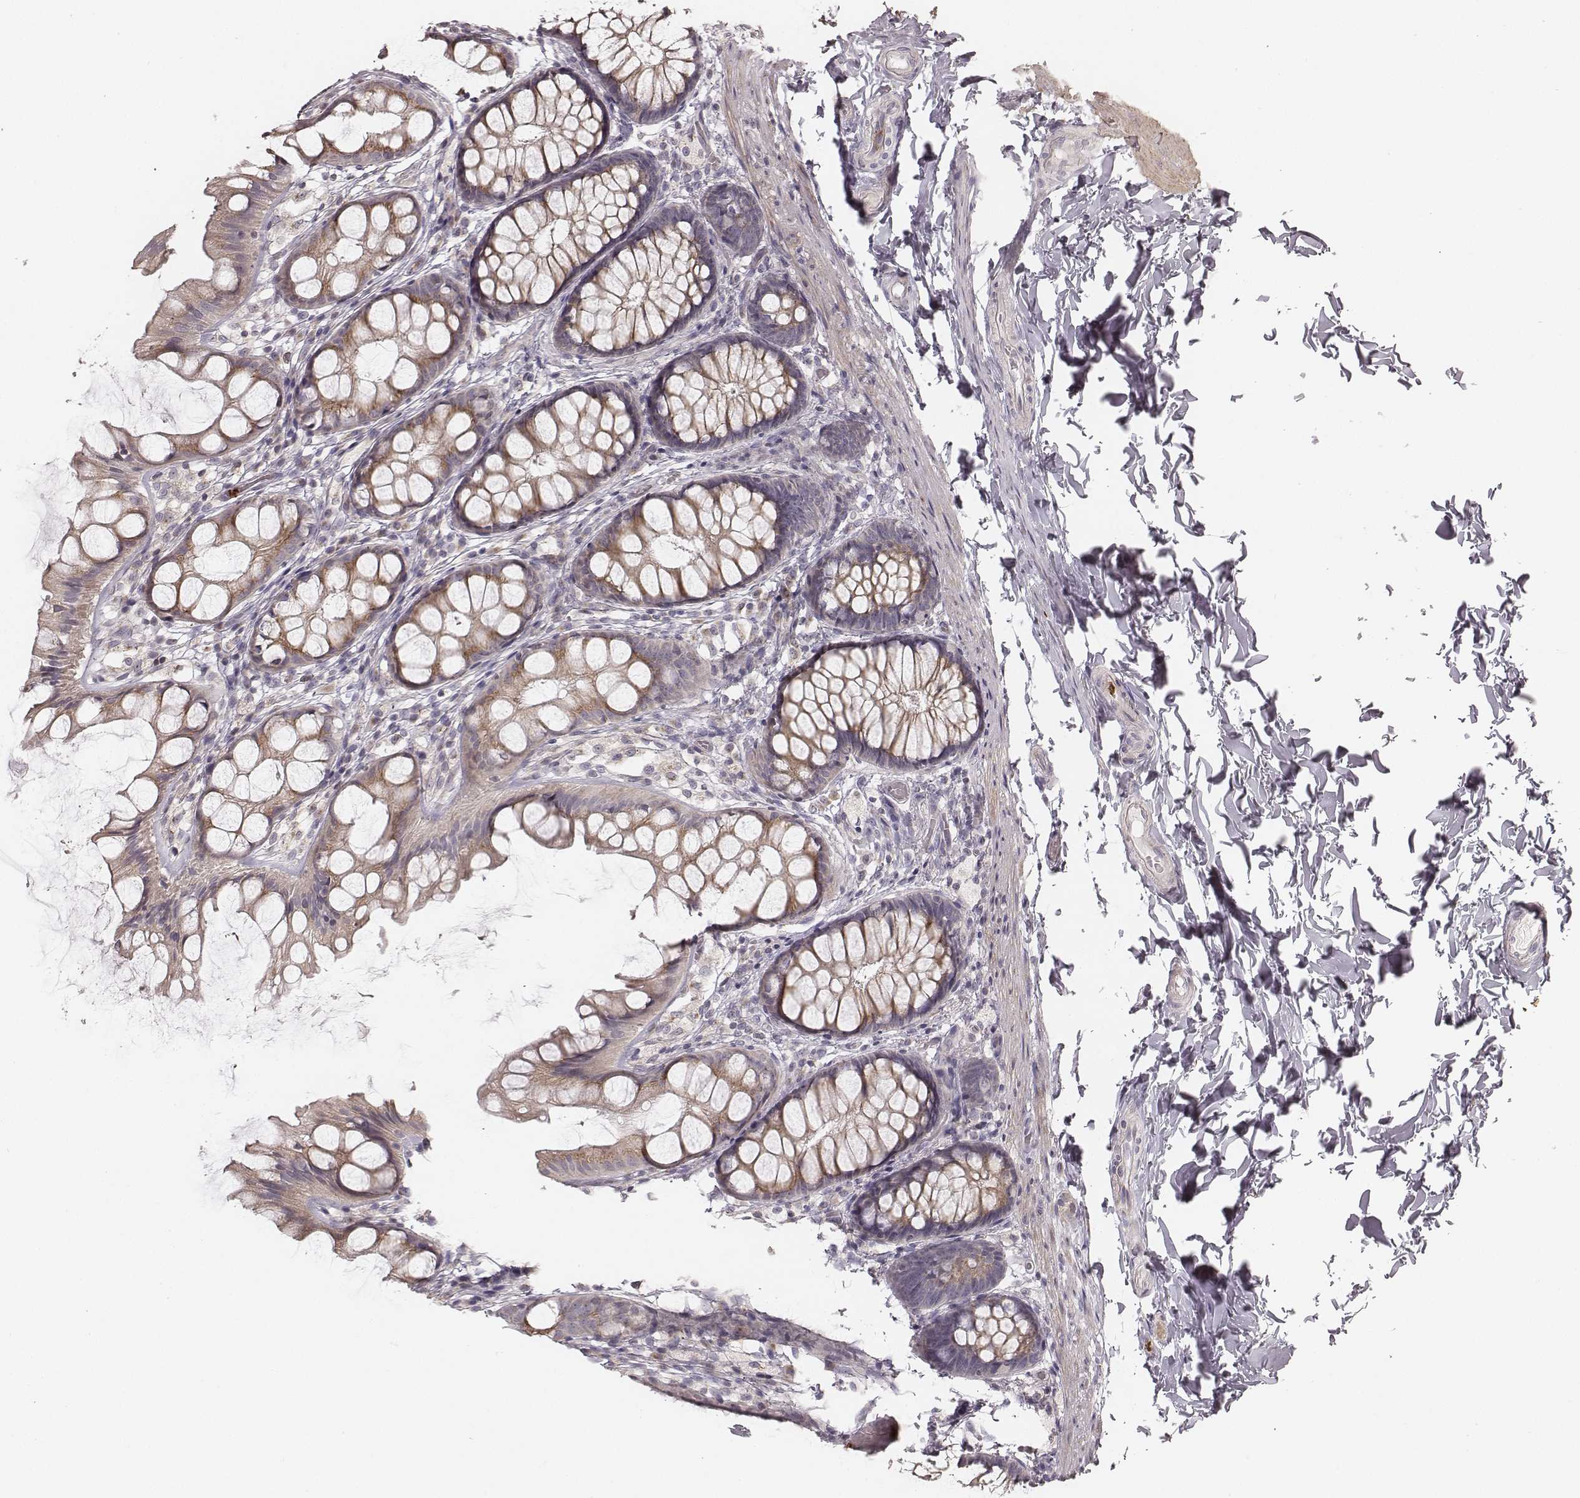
{"staining": {"intensity": "negative", "quantity": "none", "location": "none"}, "tissue": "colon", "cell_type": "Endothelial cells", "image_type": "normal", "snomed": [{"axis": "morphology", "description": "Normal tissue, NOS"}, {"axis": "topography", "description": "Colon"}], "caption": "Immunohistochemistry of unremarkable human colon reveals no expression in endothelial cells.", "gene": "ABCA7", "patient": {"sex": "male", "age": 47}}